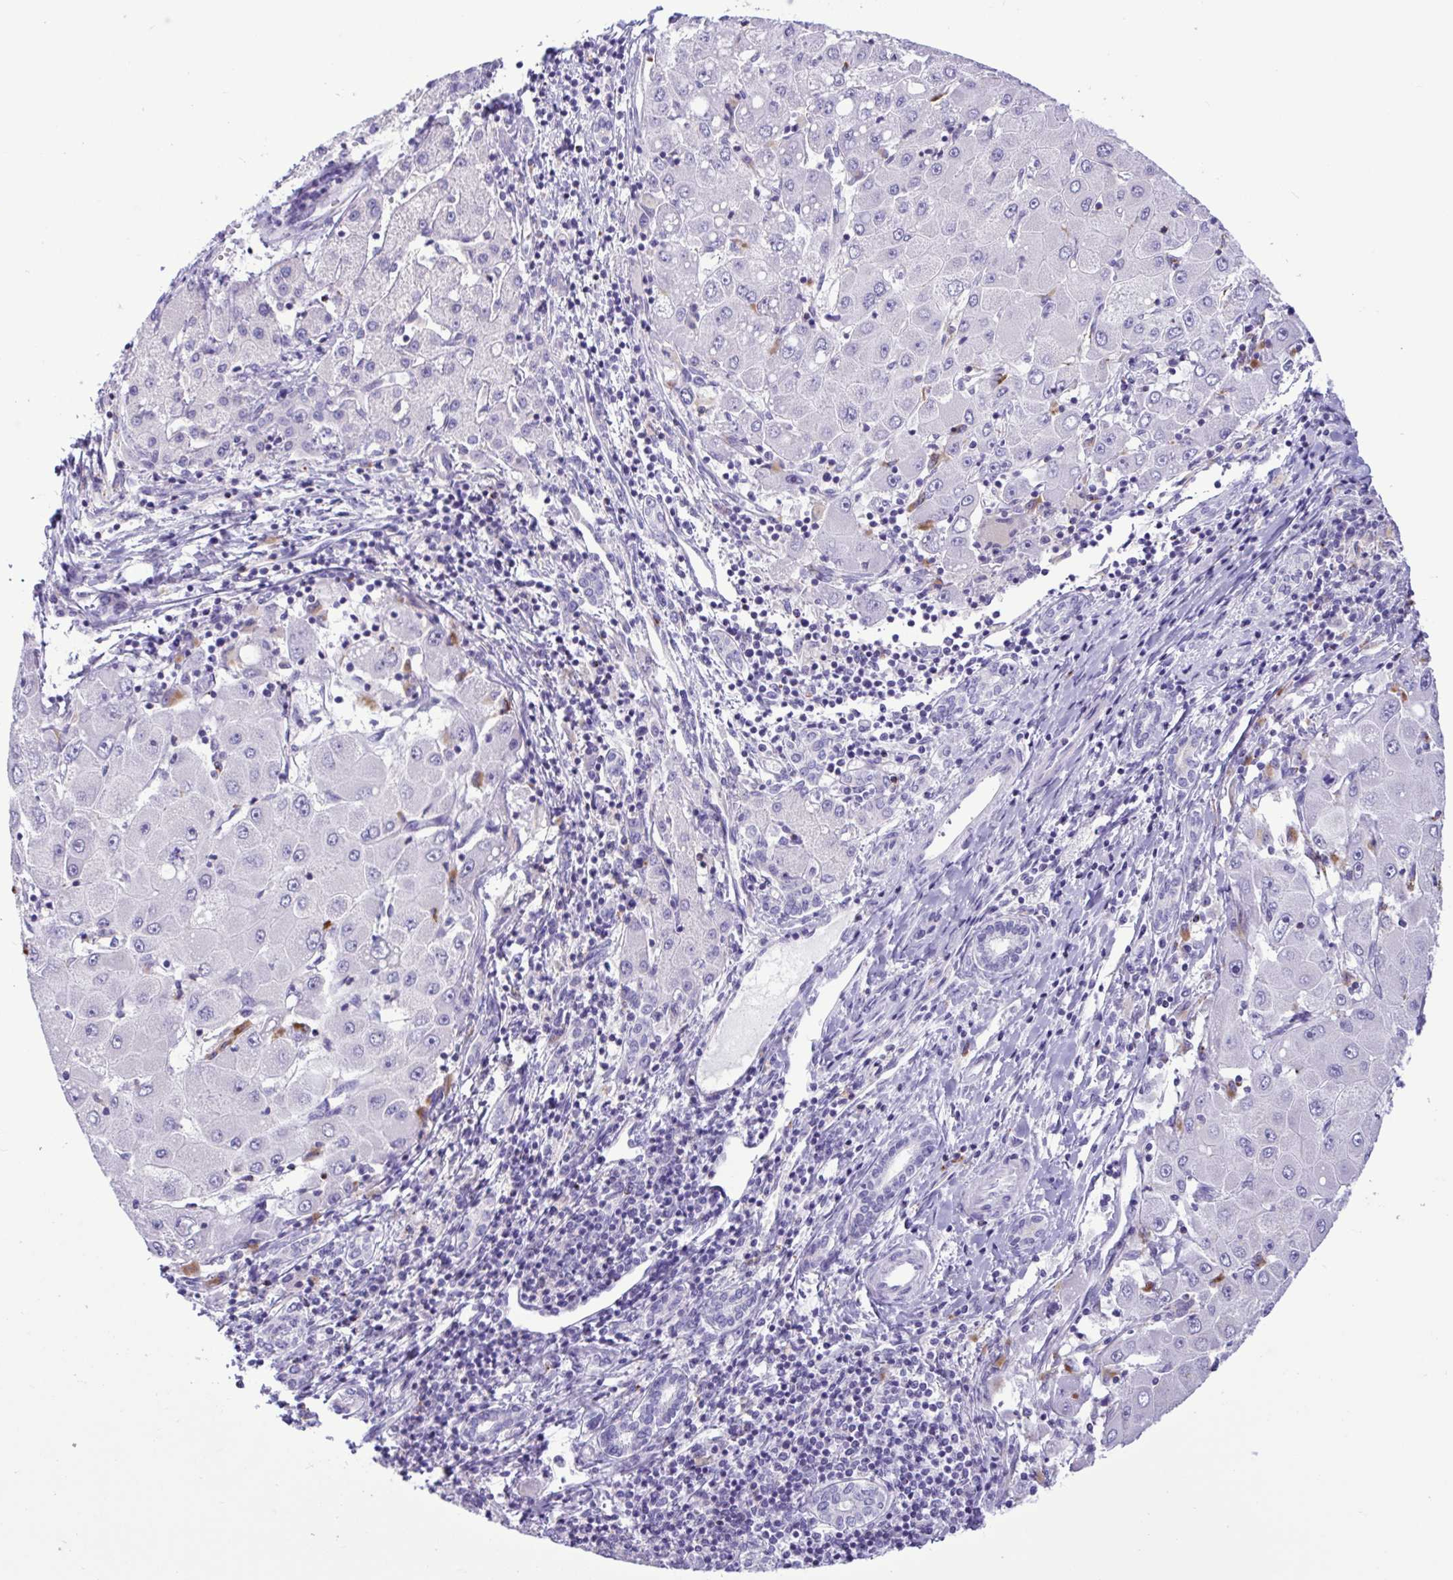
{"staining": {"intensity": "negative", "quantity": "none", "location": "none"}, "tissue": "liver cancer", "cell_type": "Tumor cells", "image_type": "cancer", "snomed": [{"axis": "morphology", "description": "Carcinoma, Hepatocellular, NOS"}, {"axis": "topography", "description": "Liver"}], "caption": "Immunohistochemical staining of human liver cancer exhibits no significant expression in tumor cells.", "gene": "XCL1", "patient": {"sex": "male", "age": 40}}